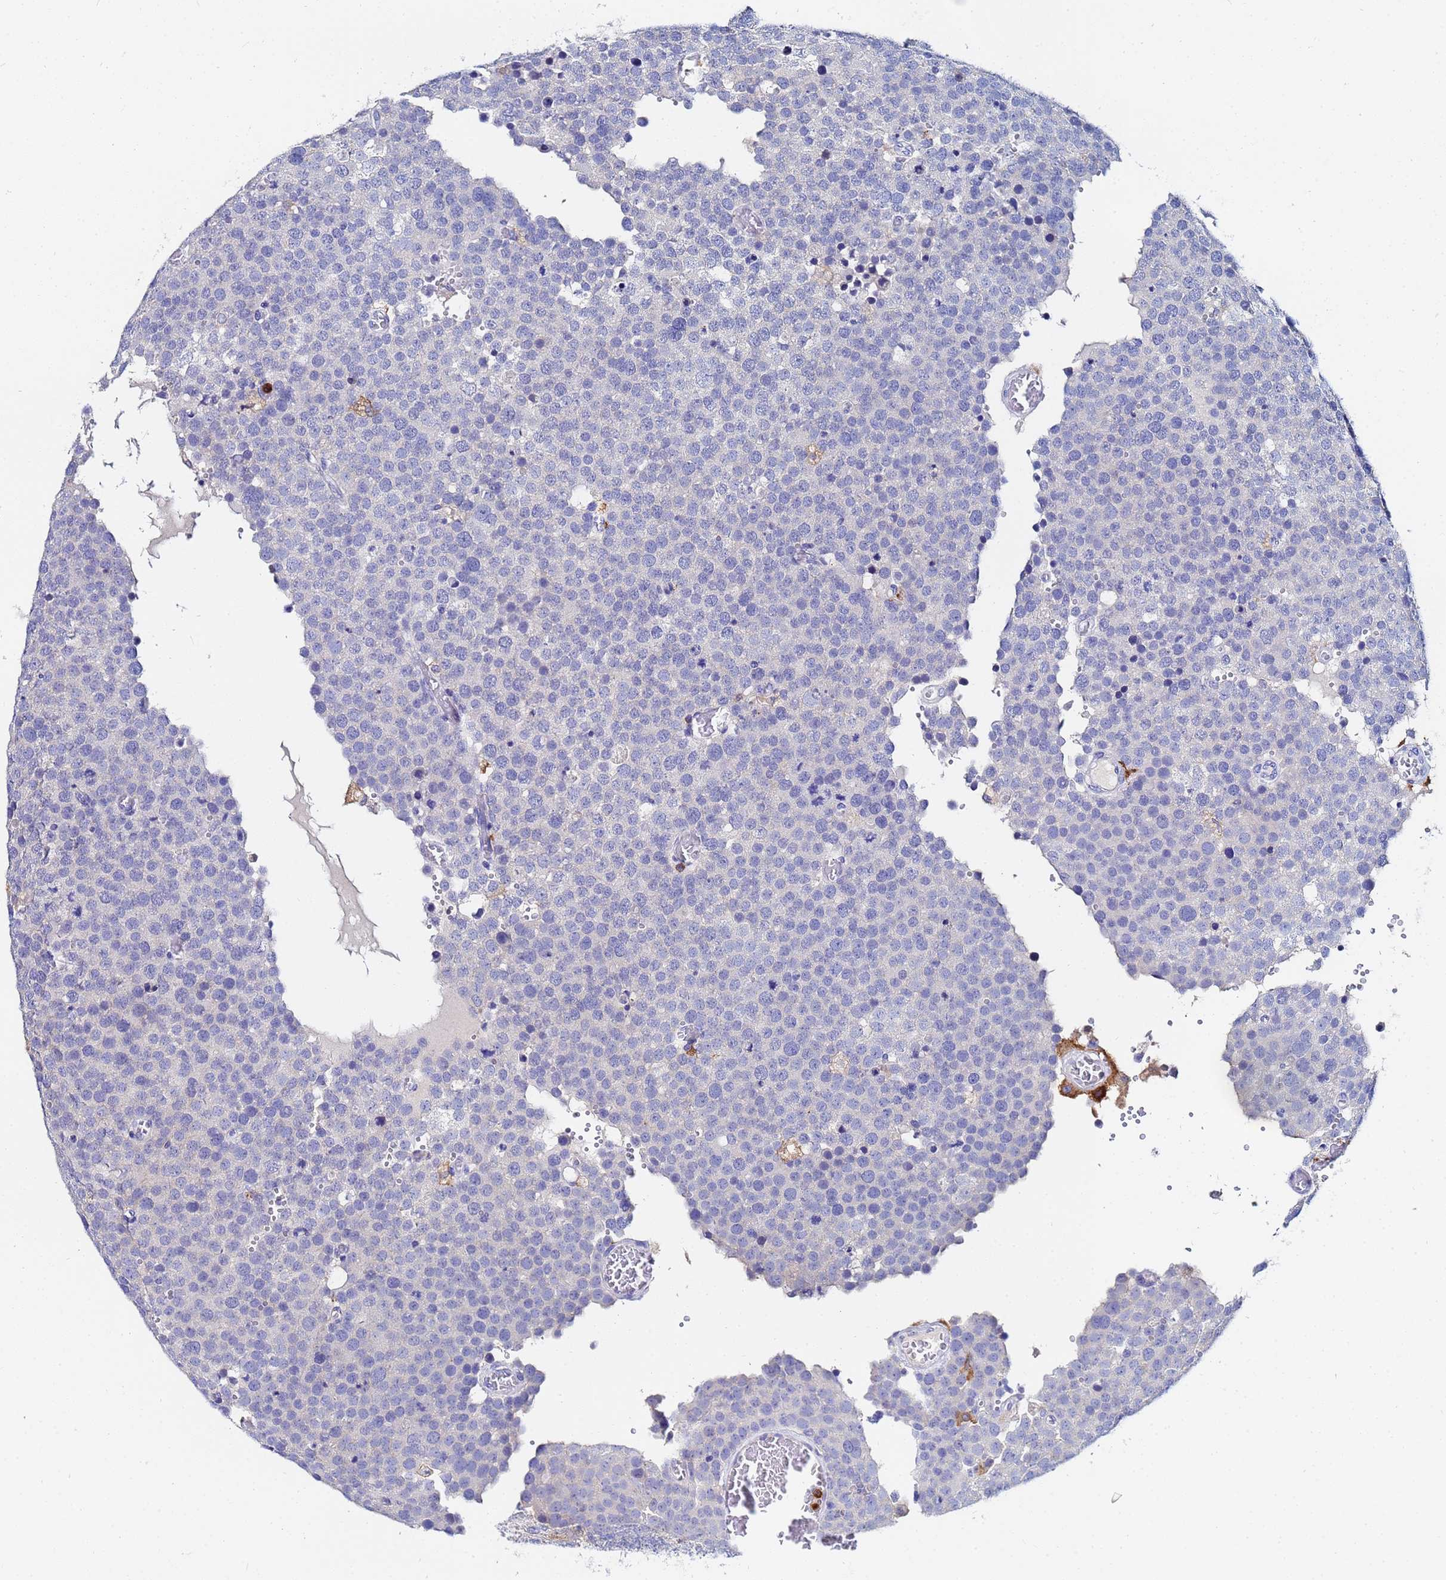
{"staining": {"intensity": "negative", "quantity": "none", "location": "none"}, "tissue": "testis cancer", "cell_type": "Tumor cells", "image_type": "cancer", "snomed": [{"axis": "morphology", "description": "Normal tissue, NOS"}, {"axis": "morphology", "description": "Seminoma, NOS"}, {"axis": "topography", "description": "Testis"}], "caption": "Immunohistochemistry image of human seminoma (testis) stained for a protein (brown), which demonstrates no staining in tumor cells.", "gene": "BASP1", "patient": {"sex": "male", "age": 71}}